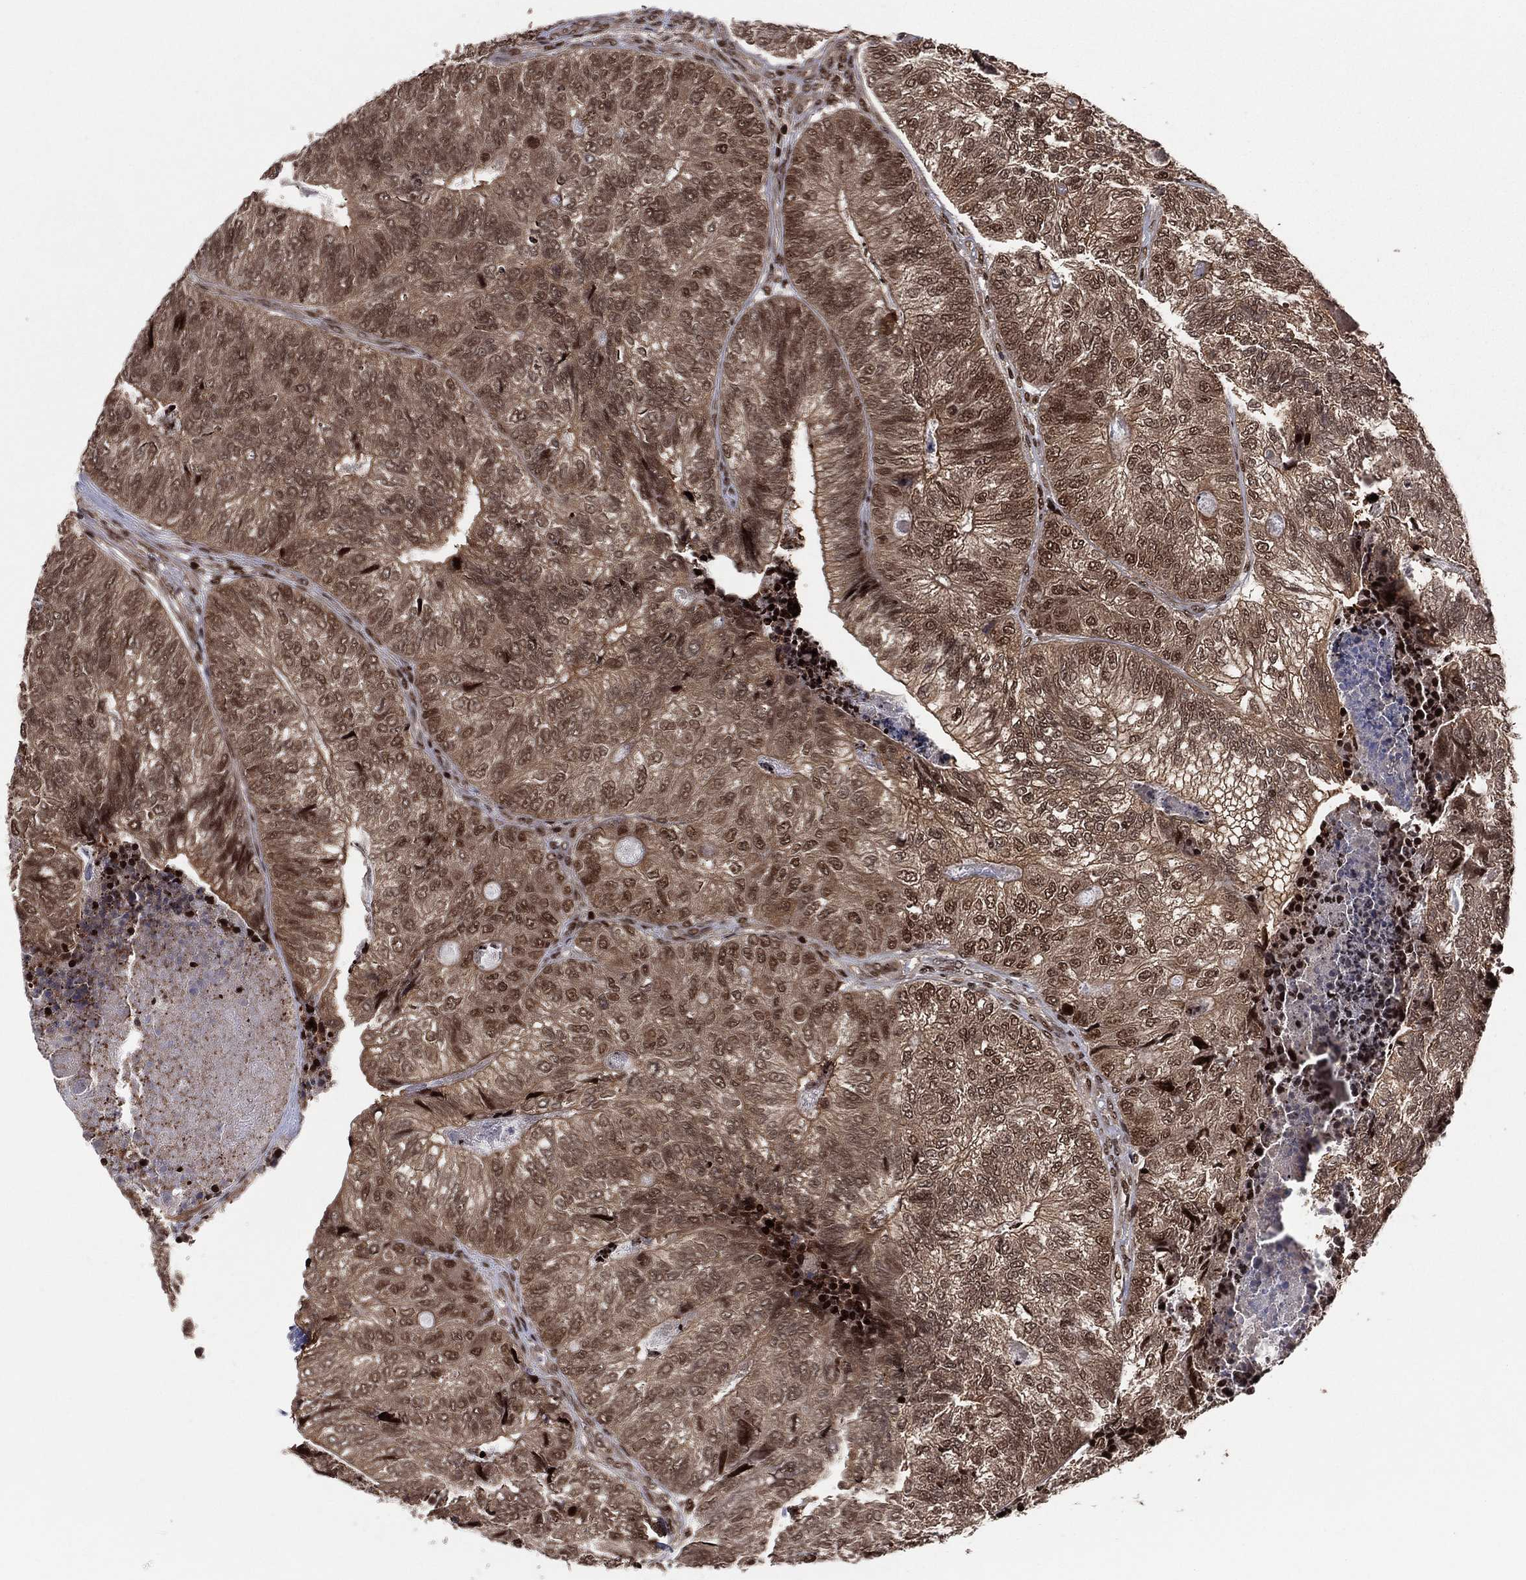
{"staining": {"intensity": "strong", "quantity": ">75%", "location": "cytoplasmic/membranous,nuclear"}, "tissue": "colorectal cancer", "cell_type": "Tumor cells", "image_type": "cancer", "snomed": [{"axis": "morphology", "description": "Adenocarcinoma, NOS"}, {"axis": "topography", "description": "Colon"}], "caption": "Strong cytoplasmic/membranous and nuclear protein staining is present in approximately >75% of tumor cells in colorectal cancer. (DAB IHC, brown staining for protein, blue staining for nuclei).", "gene": "PSMA1", "patient": {"sex": "female", "age": 67}}